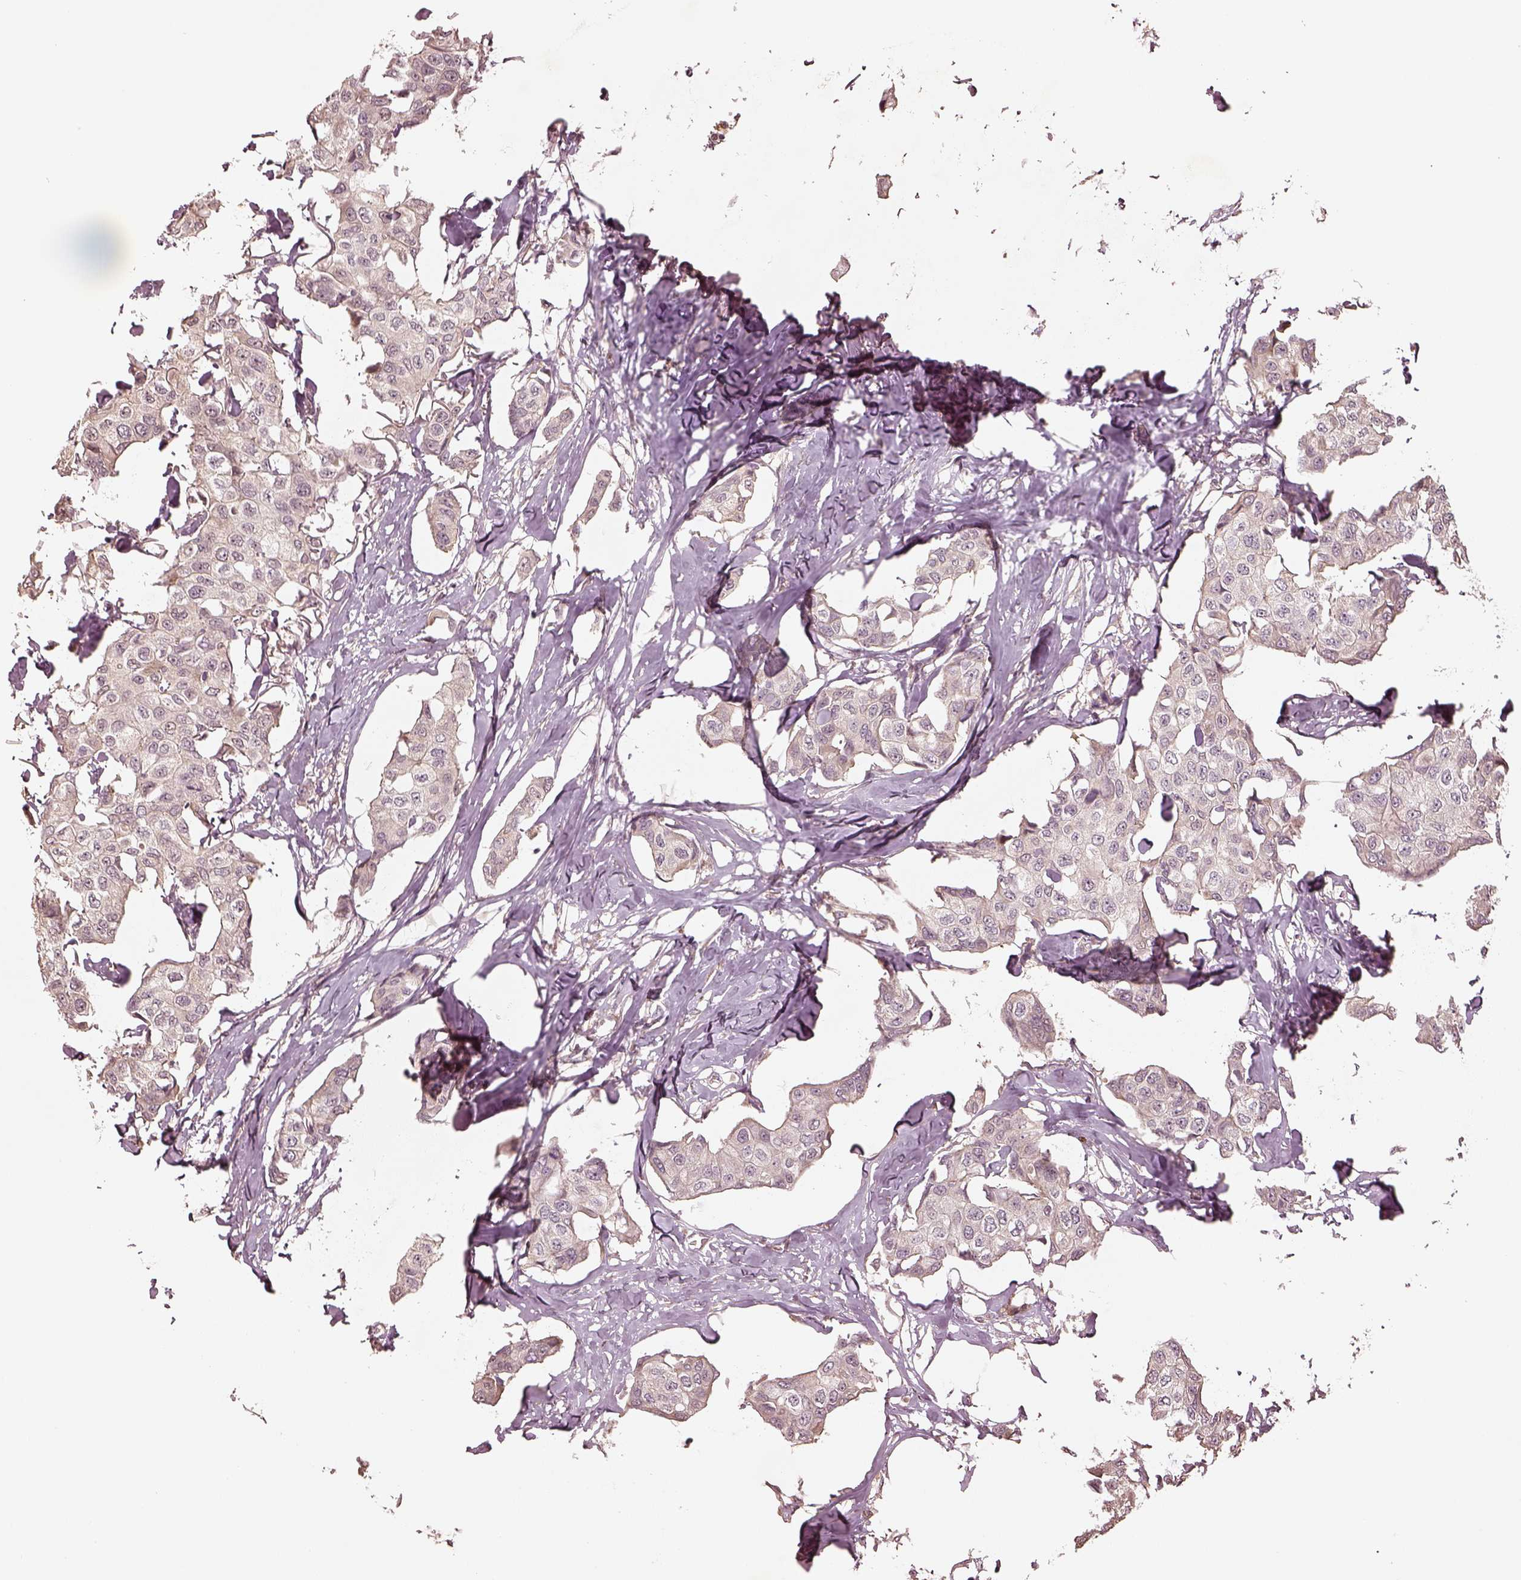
{"staining": {"intensity": "negative", "quantity": "none", "location": "none"}, "tissue": "breast cancer", "cell_type": "Tumor cells", "image_type": "cancer", "snomed": [{"axis": "morphology", "description": "Duct carcinoma"}, {"axis": "topography", "description": "Breast"}], "caption": "Histopathology image shows no protein expression in tumor cells of breast invasive ductal carcinoma tissue. (DAB (3,3'-diaminobenzidine) IHC, high magnification).", "gene": "CRB1", "patient": {"sex": "female", "age": 80}}